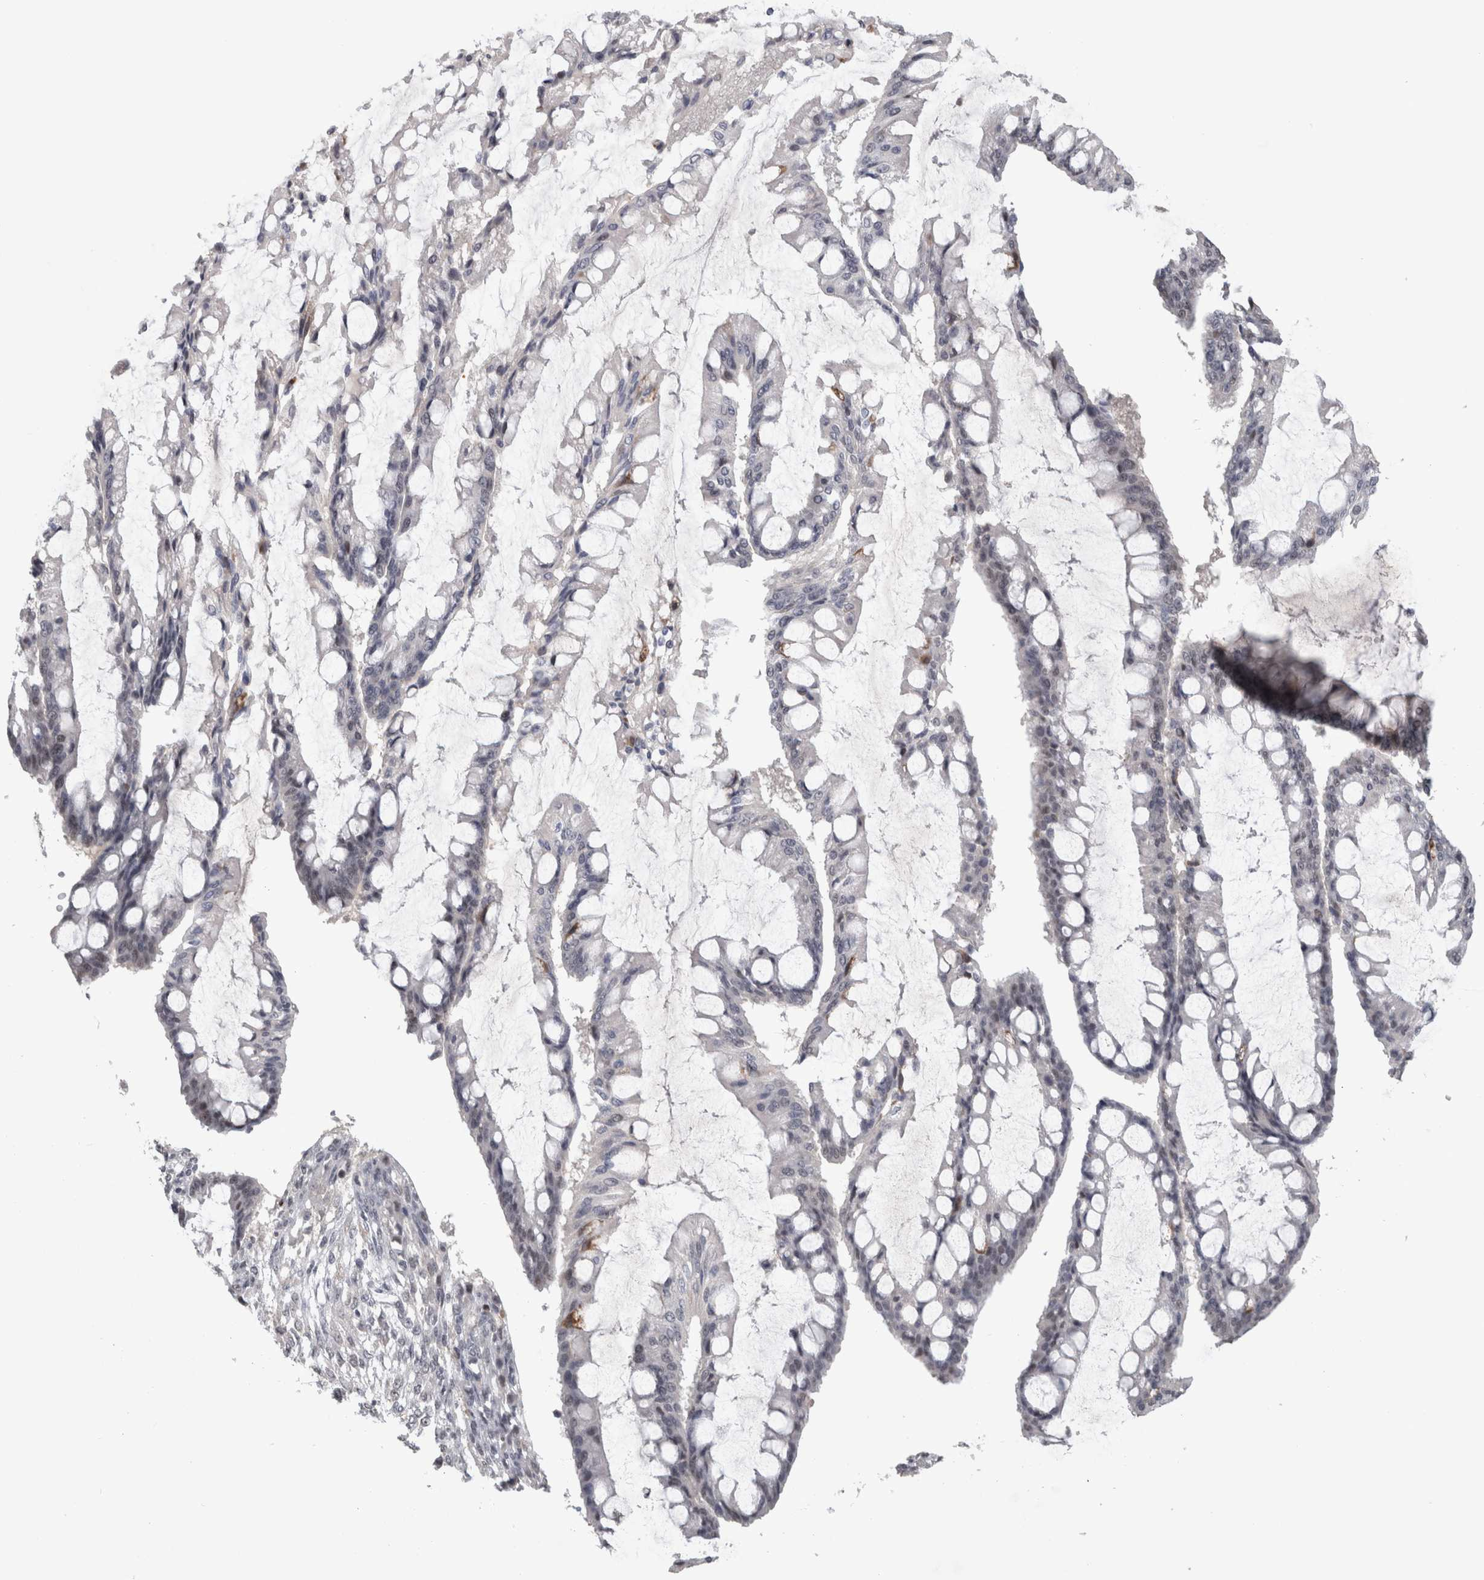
{"staining": {"intensity": "negative", "quantity": "none", "location": "none"}, "tissue": "ovarian cancer", "cell_type": "Tumor cells", "image_type": "cancer", "snomed": [{"axis": "morphology", "description": "Cystadenocarcinoma, mucinous, NOS"}, {"axis": "topography", "description": "Ovary"}], "caption": "An image of human ovarian cancer is negative for staining in tumor cells.", "gene": "SRARP", "patient": {"sex": "female", "age": 73}}